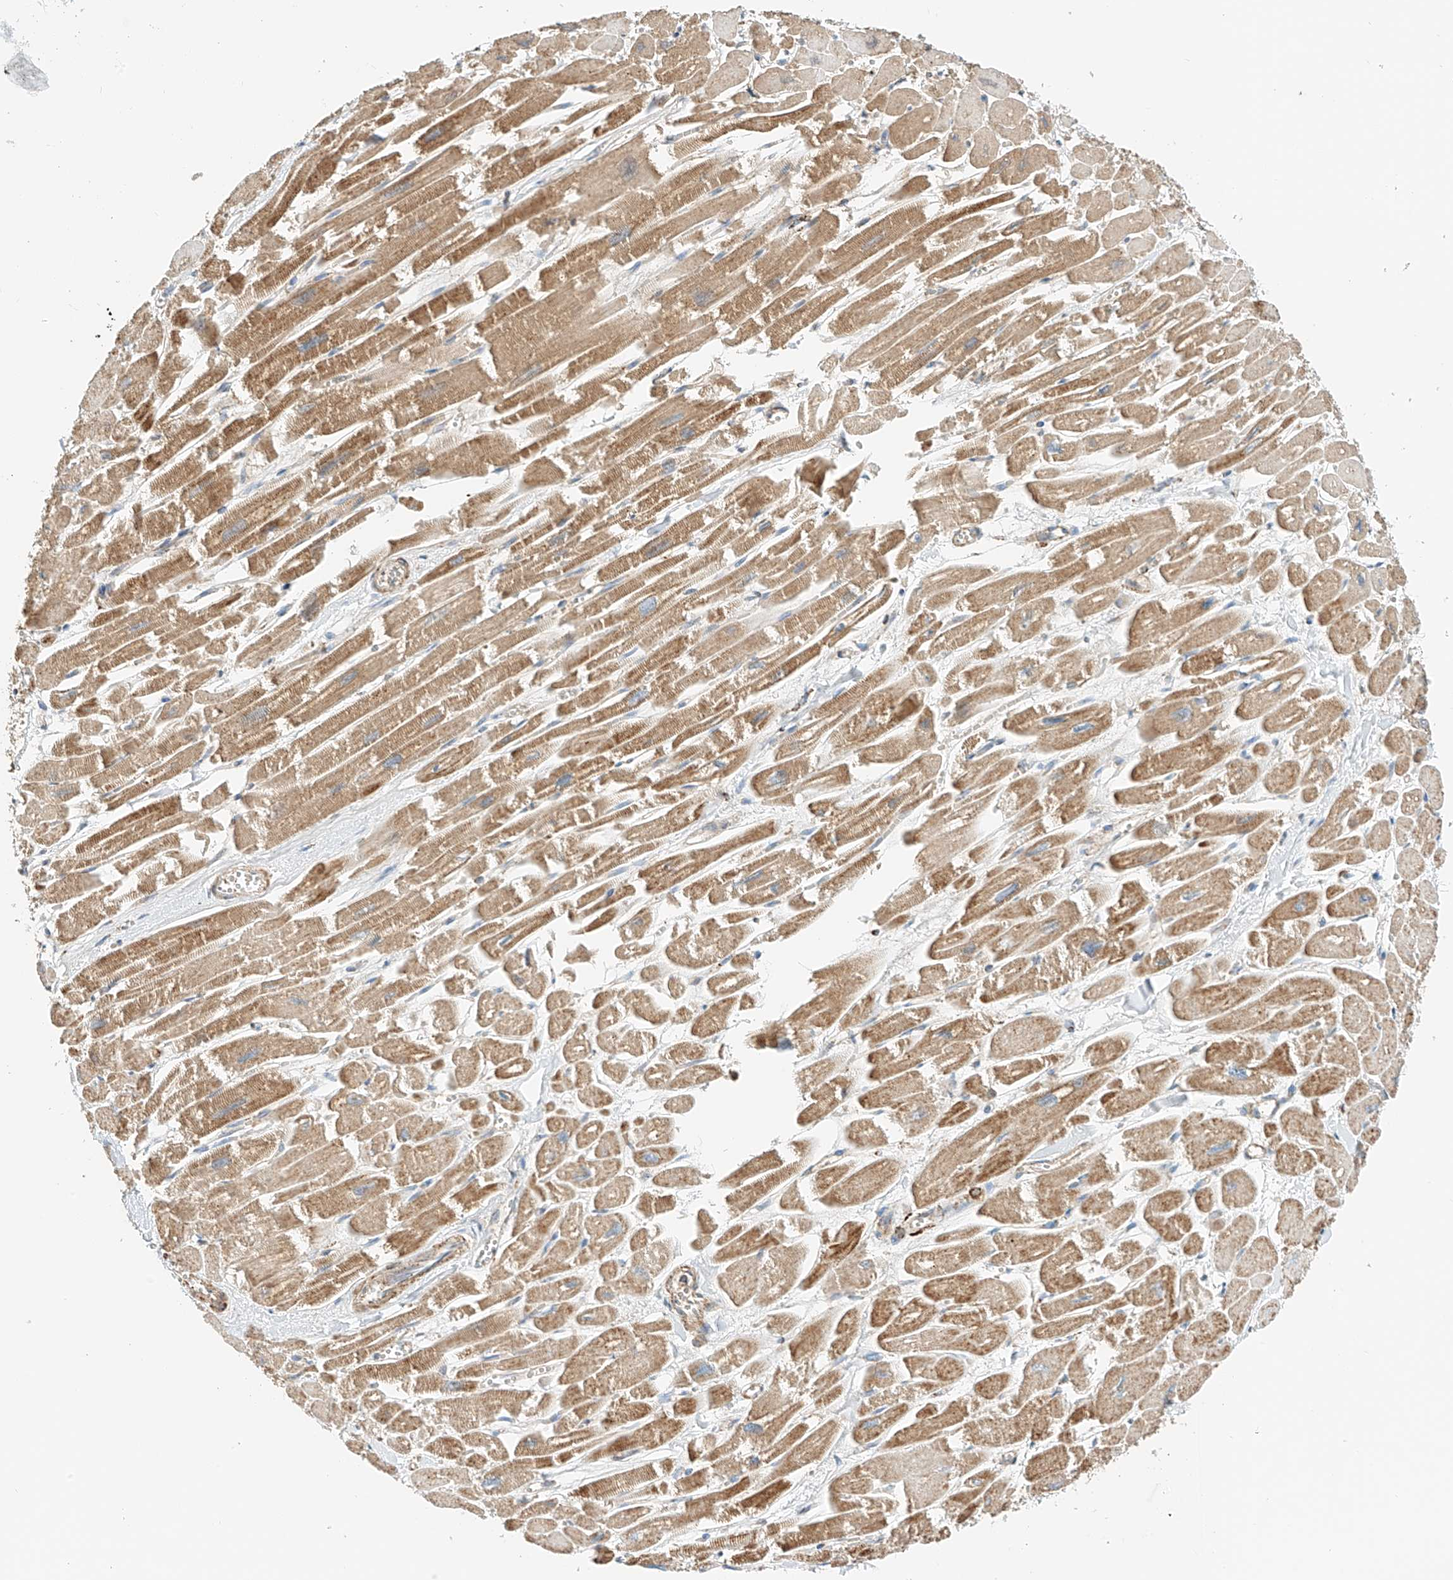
{"staining": {"intensity": "moderate", "quantity": ">75%", "location": "cytoplasmic/membranous"}, "tissue": "heart muscle", "cell_type": "Cardiomyocytes", "image_type": "normal", "snomed": [{"axis": "morphology", "description": "Normal tissue, NOS"}, {"axis": "topography", "description": "Heart"}], "caption": "Protein staining of benign heart muscle demonstrates moderate cytoplasmic/membranous staining in about >75% of cardiomyocytes.", "gene": "PPA2", "patient": {"sex": "male", "age": 54}}